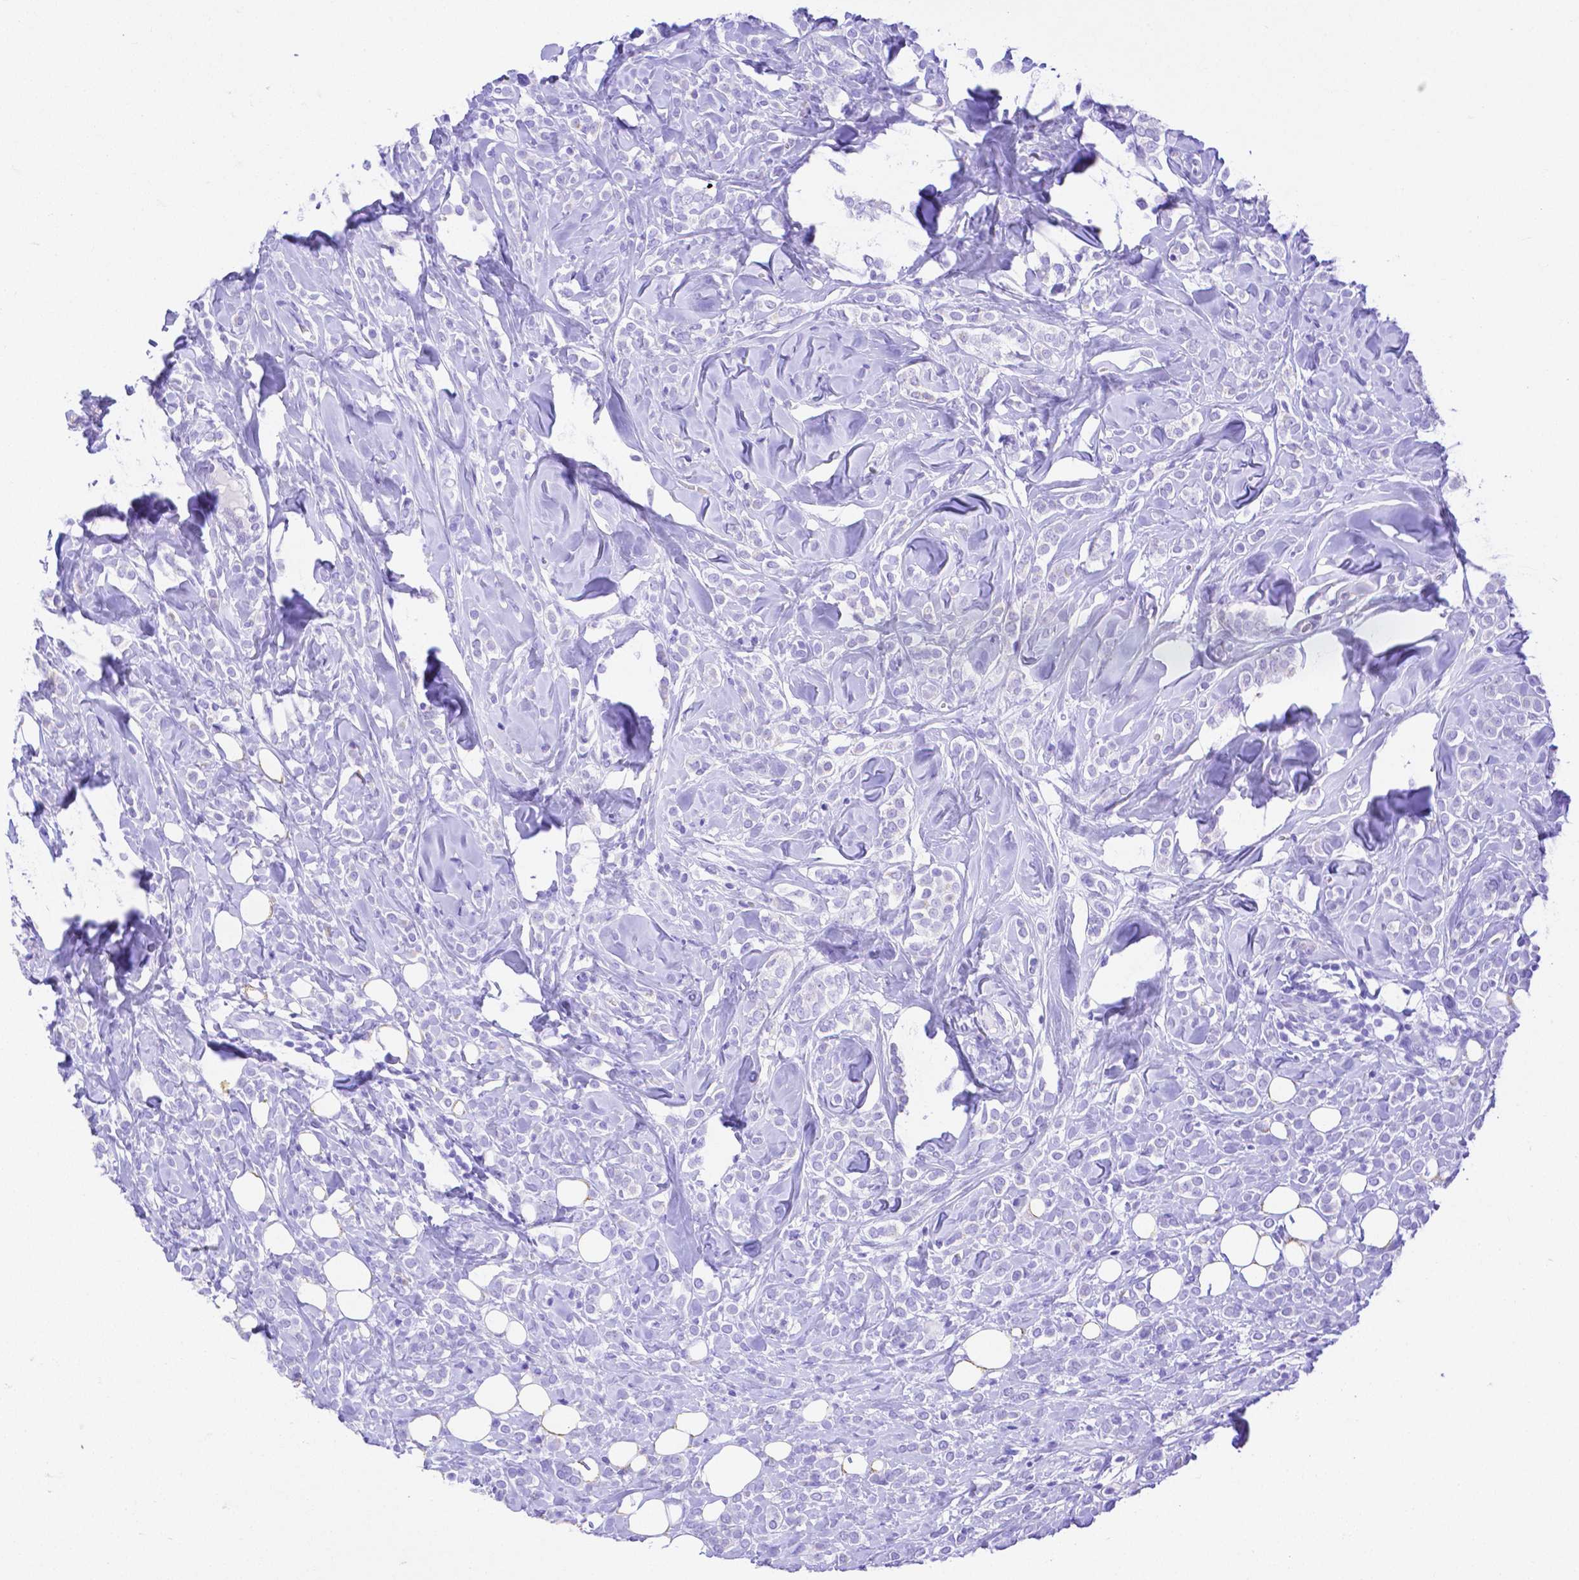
{"staining": {"intensity": "negative", "quantity": "none", "location": "none"}, "tissue": "breast cancer", "cell_type": "Tumor cells", "image_type": "cancer", "snomed": [{"axis": "morphology", "description": "Lobular carcinoma"}, {"axis": "topography", "description": "Breast"}], "caption": "There is no significant staining in tumor cells of breast cancer (lobular carcinoma).", "gene": "SMR3A", "patient": {"sex": "female", "age": 49}}